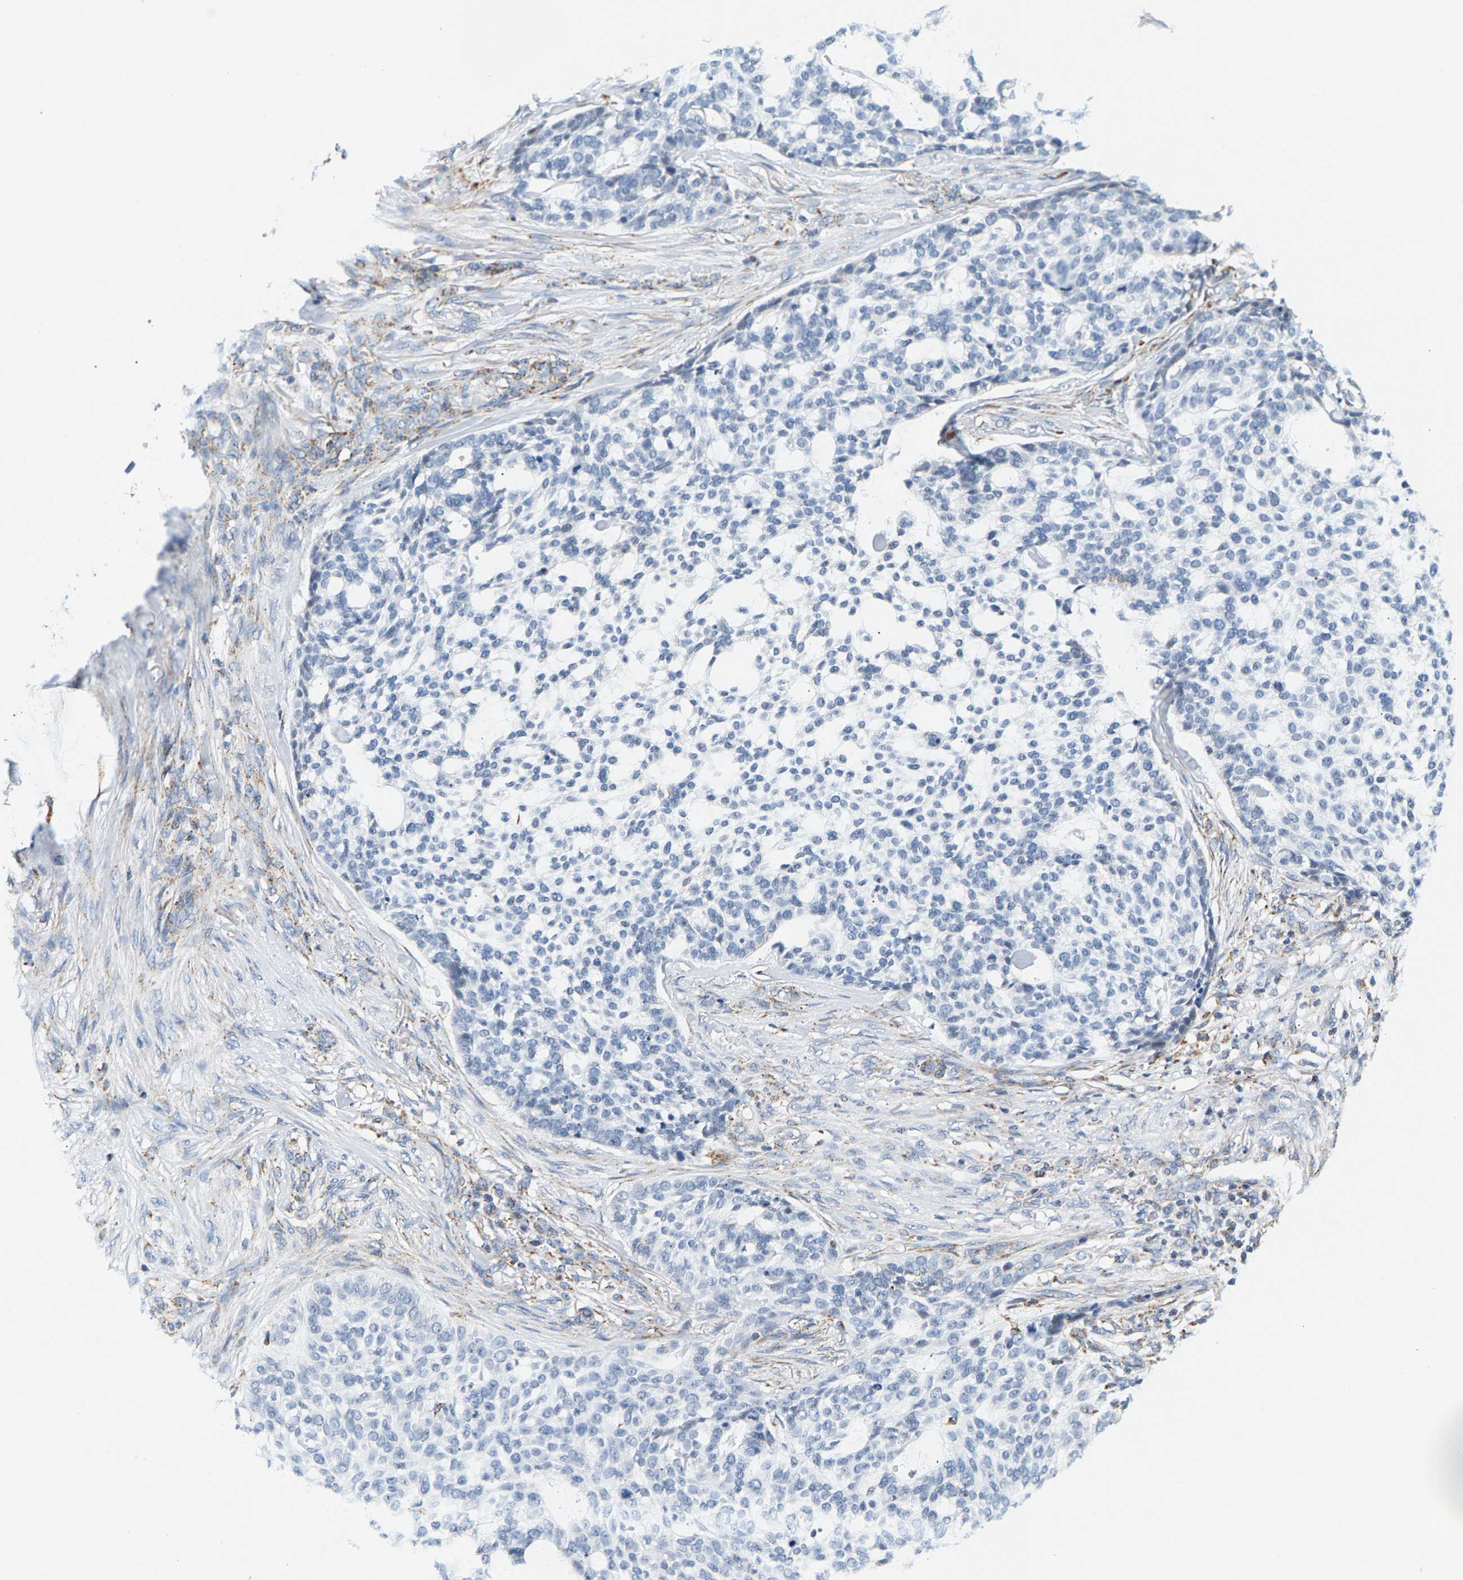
{"staining": {"intensity": "weak", "quantity": "<25%", "location": "cytoplasmic/membranous"}, "tissue": "skin cancer", "cell_type": "Tumor cells", "image_type": "cancer", "snomed": [{"axis": "morphology", "description": "Basal cell carcinoma"}, {"axis": "topography", "description": "Skin"}], "caption": "Photomicrograph shows no protein positivity in tumor cells of skin cancer (basal cell carcinoma) tissue. (Brightfield microscopy of DAB IHC at high magnification).", "gene": "PDE1A", "patient": {"sex": "female", "age": 64}}